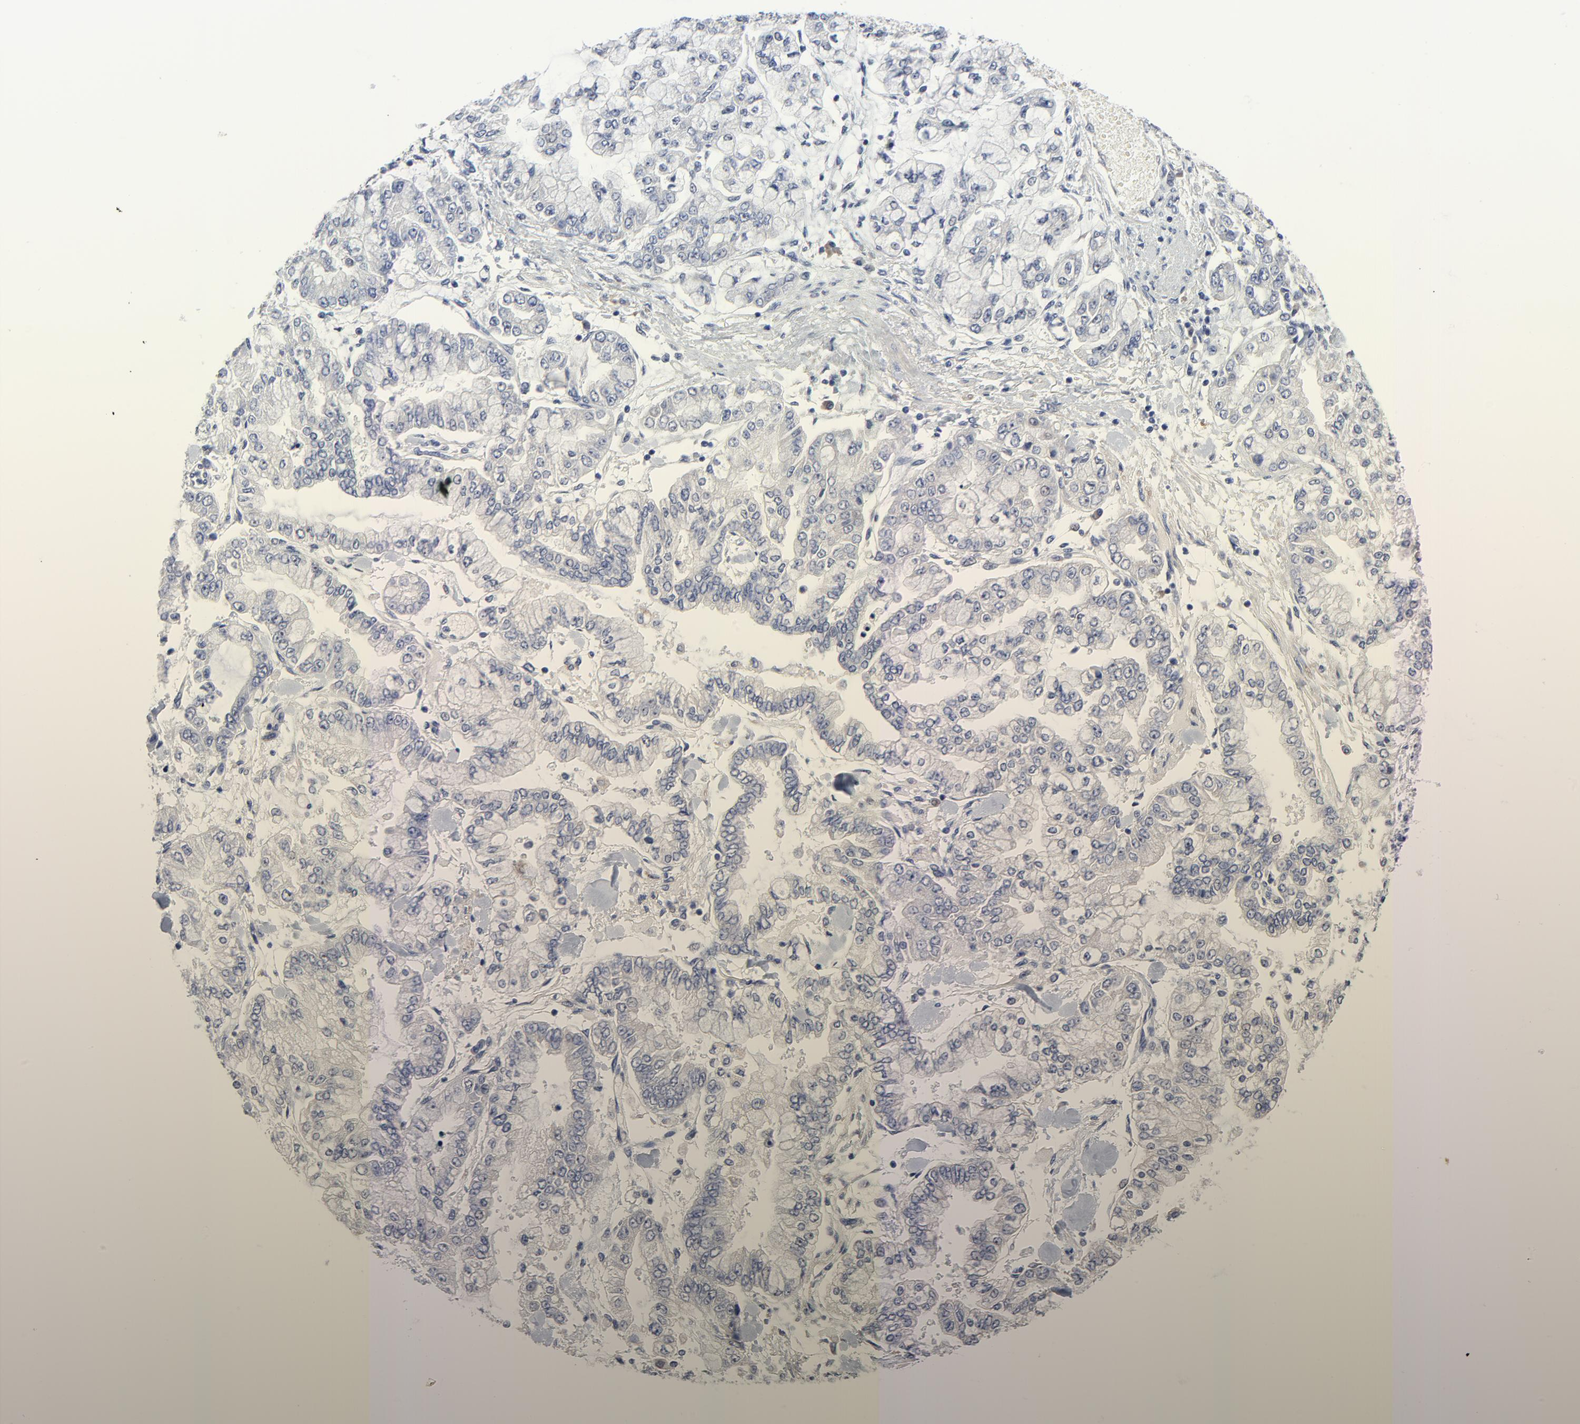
{"staining": {"intensity": "negative", "quantity": "none", "location": "none"}, "tissue": "stomach cancer", "cell_type": "Tumor cells", "image_type": "cancer", "snomed": [{"axis": "morphology", "description": "Normal tissue, NOS"}, {"axis": "morphology", "description": "Adenocarcinoma, NOS"}, {"axis": "topography", "description": "Stomach, upper"}, {"axis": "topography", "description": "Stomach"}], "caption": "Tumor cells are negative for brown protein staining in stomach cancer (adenocarcinoma).", "gene": "DHRSX", "patient": {"sex": "male", "age": 76}}